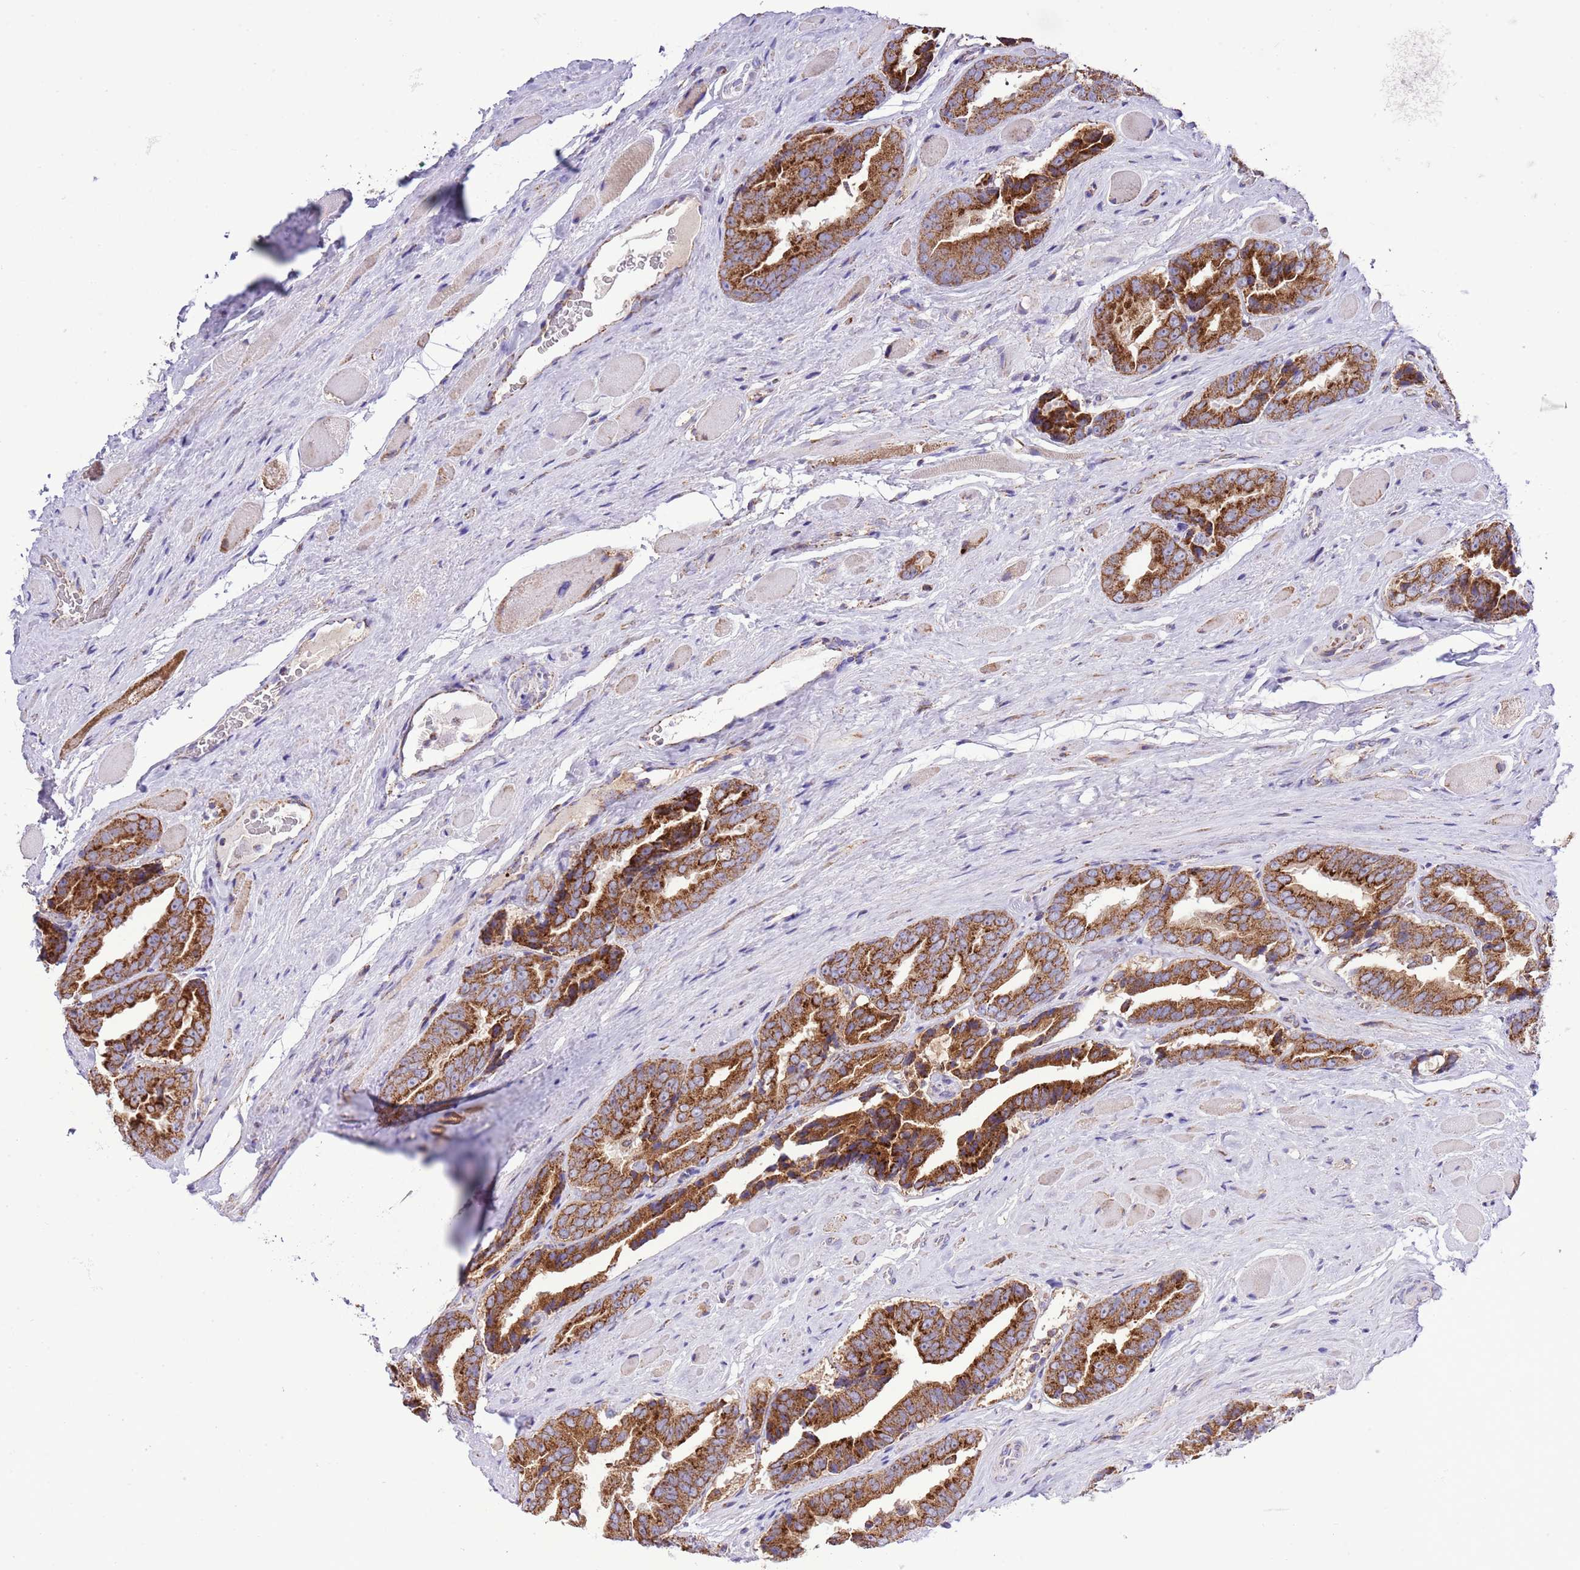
{"staining": {"intensity": "strong", "quantity": ">75%", "location": "cytoplasmic/membranous"}, "tissue": "prostate cancer", "cell_type": "Tumor cells", "image_type": "cancer", "snomed": [{"axis": "morphology", "description": "Adenocarcinoma, High grade"}, {"axis": "topography", "description": "Prostate"}], "caption": "Immunohistochemistry image of human prostate cancer stained for a protein (brown), which reveals high levels of strong cytoplasmic/membranous staining in approximately >75% of tumor cells.", "gene": "TEKTIP1", "patient": {"sex": "male", "age": 72}}